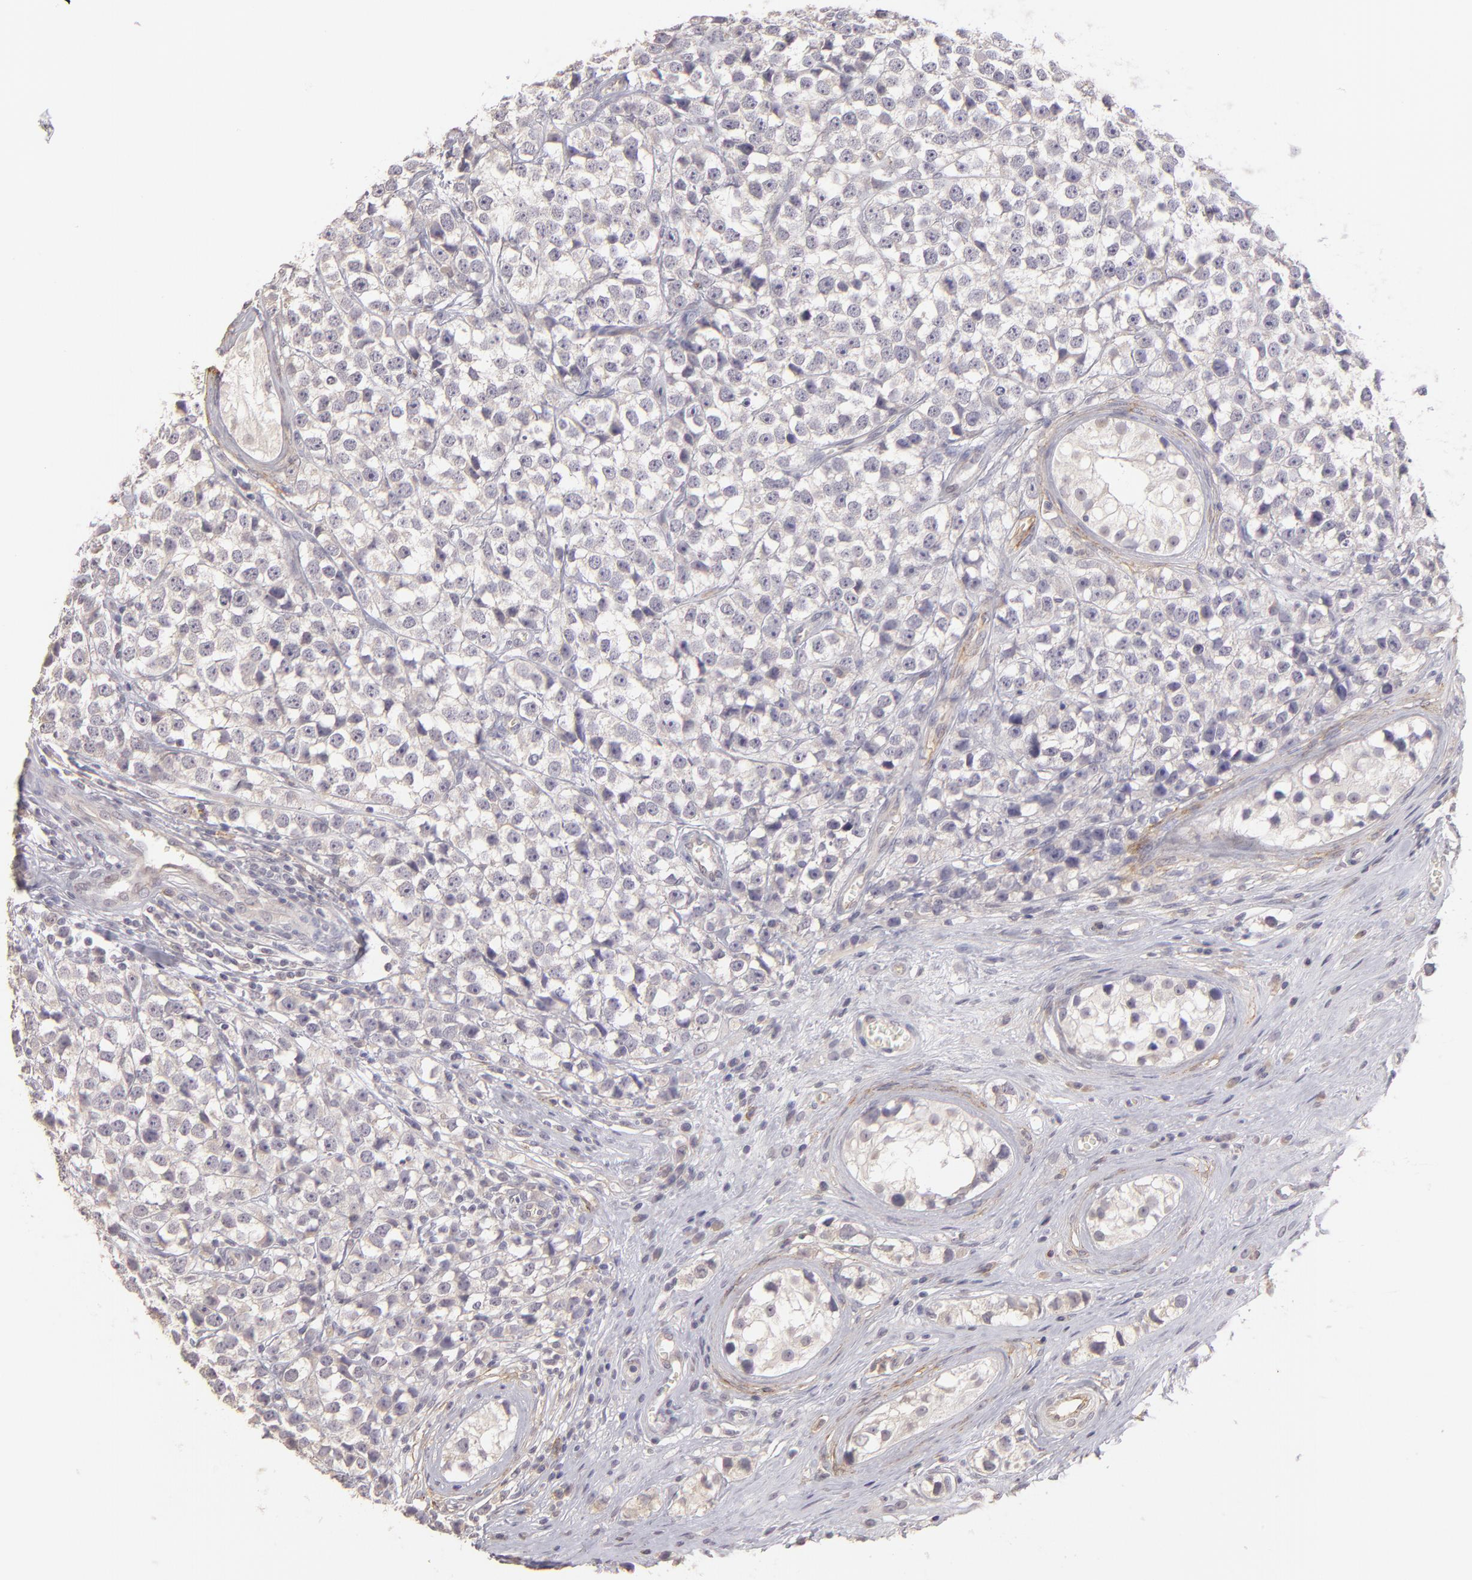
{"staining": {"intensity": "negative", "quantity": "none", "location": "none"}, "tissue": "testis cancer", "cell_type": "Tumor cells", "image_type": "cancer", "snomed": [{"axis": "morphology", "description": "Seminoma, NOS"}, {"axis": "topography", "description": "Testis"}], "caption": "Tumor cells show no significant protein positivity in seminoma (testis).", "gene": "THBD", "patient": {"sex": "male", "age": 25}}